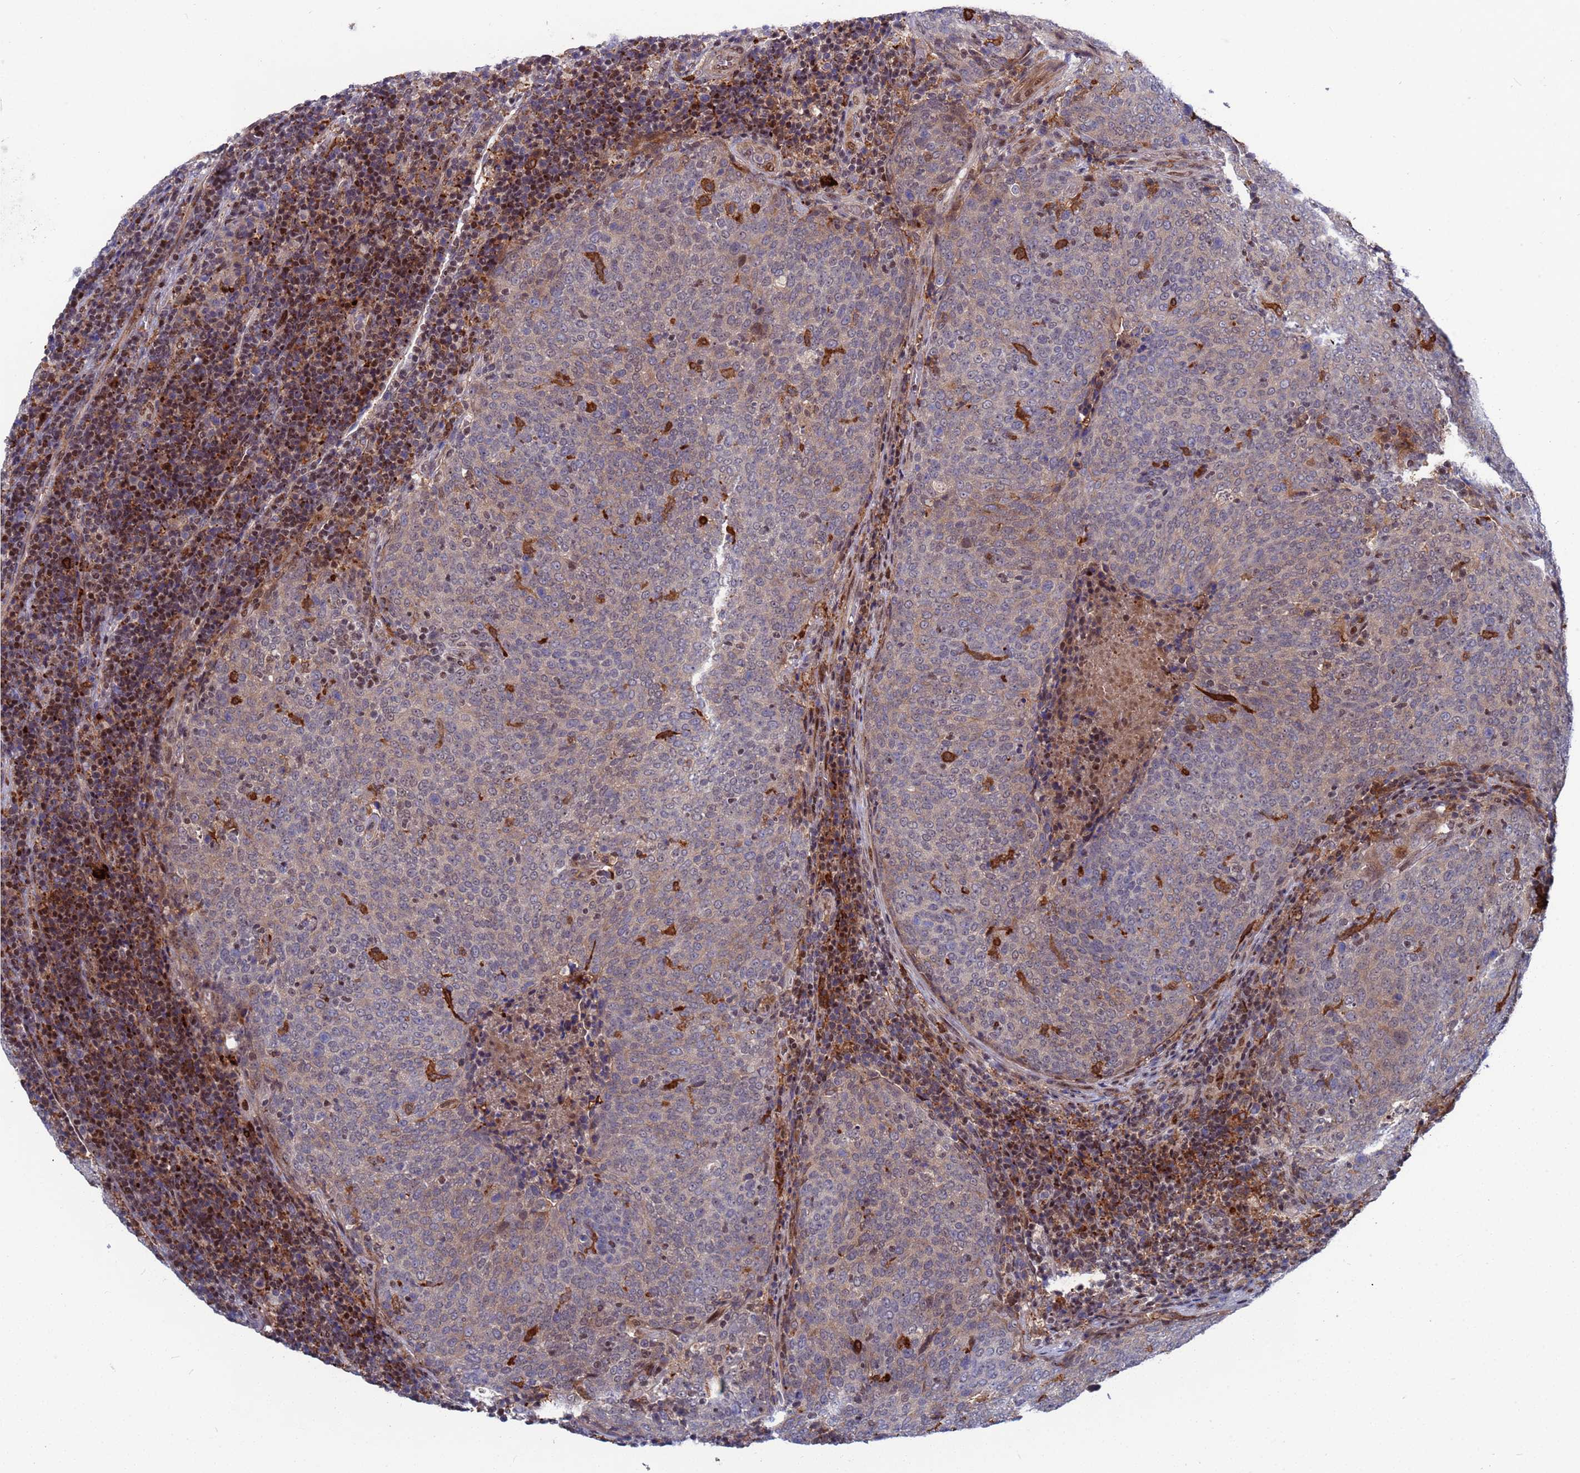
{"staining": {"intensity": "negative", "quantity": "none", "location": "none"}, "tissue": "head and neck cancer", "cell_type": "Tumor cells", "image_type": "cancer", "snomed": [{"axis": "morphology", "description": "Squamous cell carcinoma, NOS"}, {"axis": "morphology", "description": "Squamous cell carcinoma, metastatic, NOS"}, {"axis": "topography", "description": "Lymph node"}, {"axis": "topography", "description": "Head-Neck"}], "caption": "There is no significant staining in tumor cells of metastatic squamous cell carcinoma (head and neck).", "gene": "TMBIM6", "patient": {"sex": "male", "age": 62}}